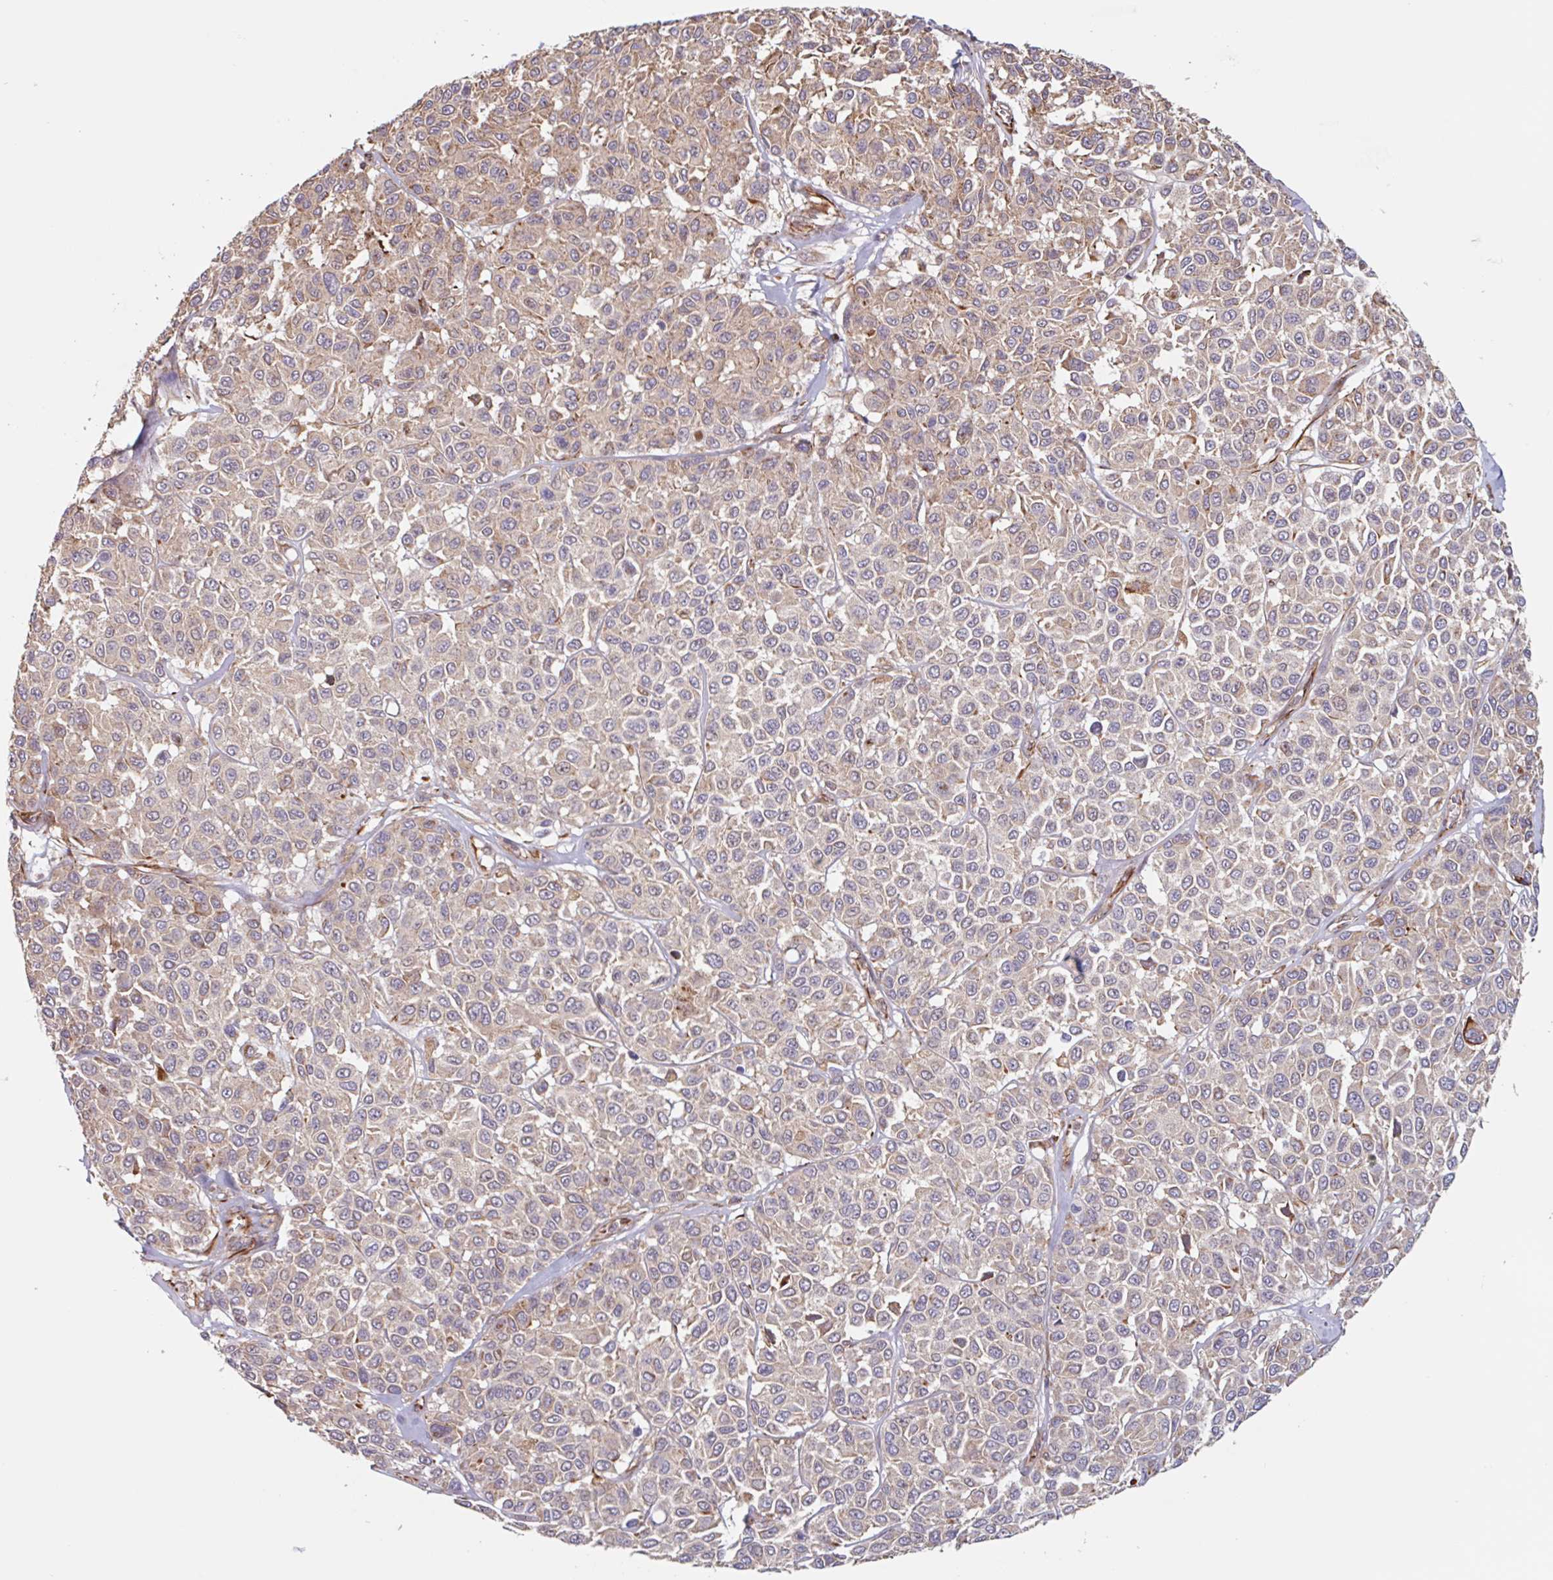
{"staining": {"intensity": "weak", "quantity": "<25%", "location": "cytoplasmic/membranous"}, "tissue": "melanoma", "cell_type": "Tumor cells", "image_type": "cancer", "snomed": [{"axis": "morphology", "description": "Malignant melanoma, NOS"}, {"axis": "topography", "description": "Skin"}], "caption": "This is a image of immunohistochemistry (IHC) staining of malignant melanoma, which shows no staining in tumor cells. (DAB (3,3'-diaminobenzidine) immunohistochemistry (IHC) with hematoxylin counter stain).", "gene": "NUB1", "patient": {"sex": "female", "age": 66}}